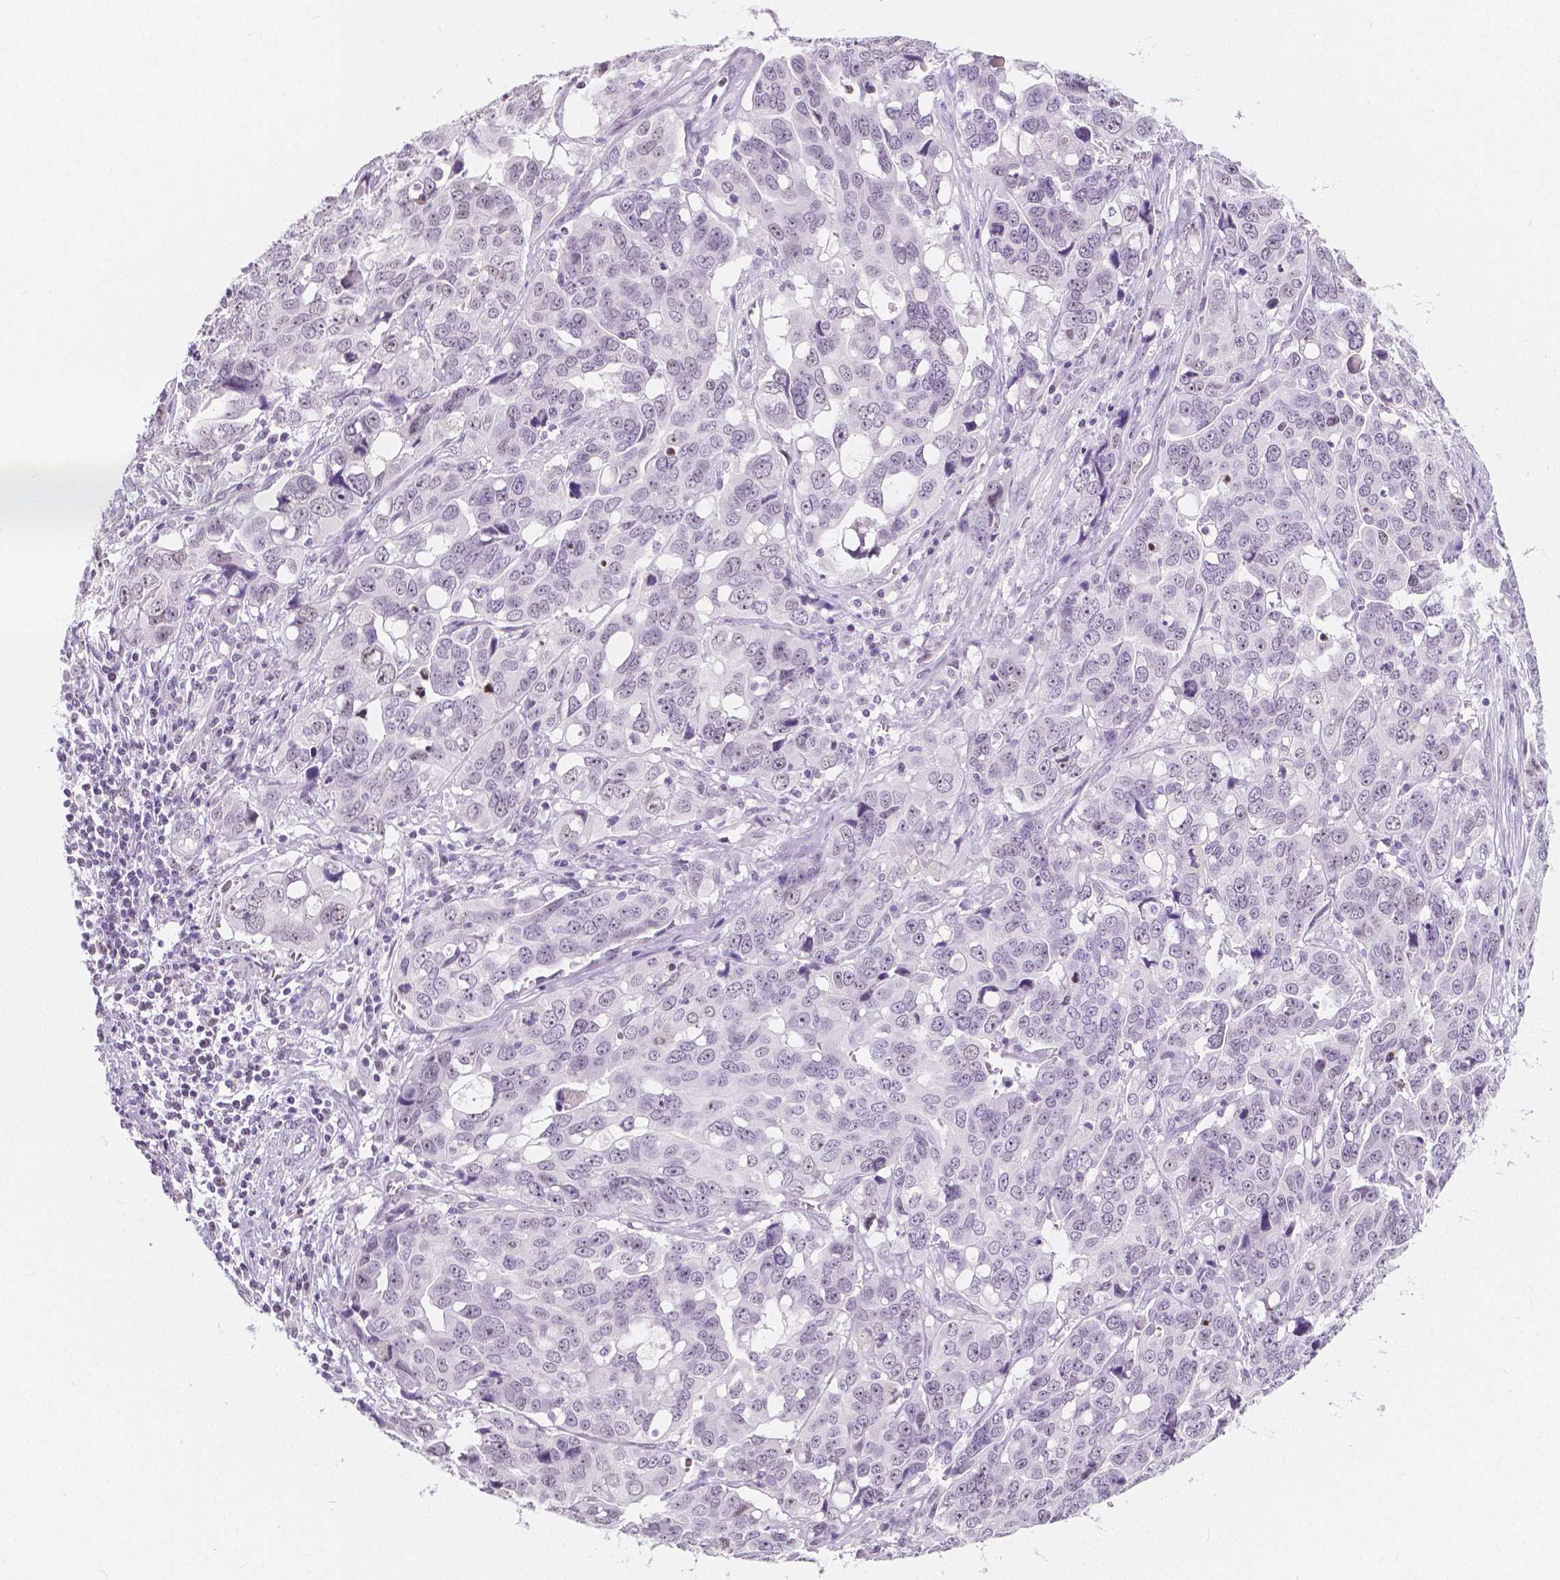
{"staining": {"intensity": "negative", "quantity": "none", "location": "none"}, "tissue": "ovarian cancer", "cell_type": "Tumor cells", "image_type": "cancer", "snomed": [{"axis": "morphology", "description": "Carcinoma, endometroid"}, {"axis": "topography", "description": "Ovary"}], "caption": "A histopathology image of ovarian endometroid carcinoma stained for a protein exhibits no brown staining in tumor cells.", "gene": "NOLC1", "patient": {"sex": "female", "age": 78}}